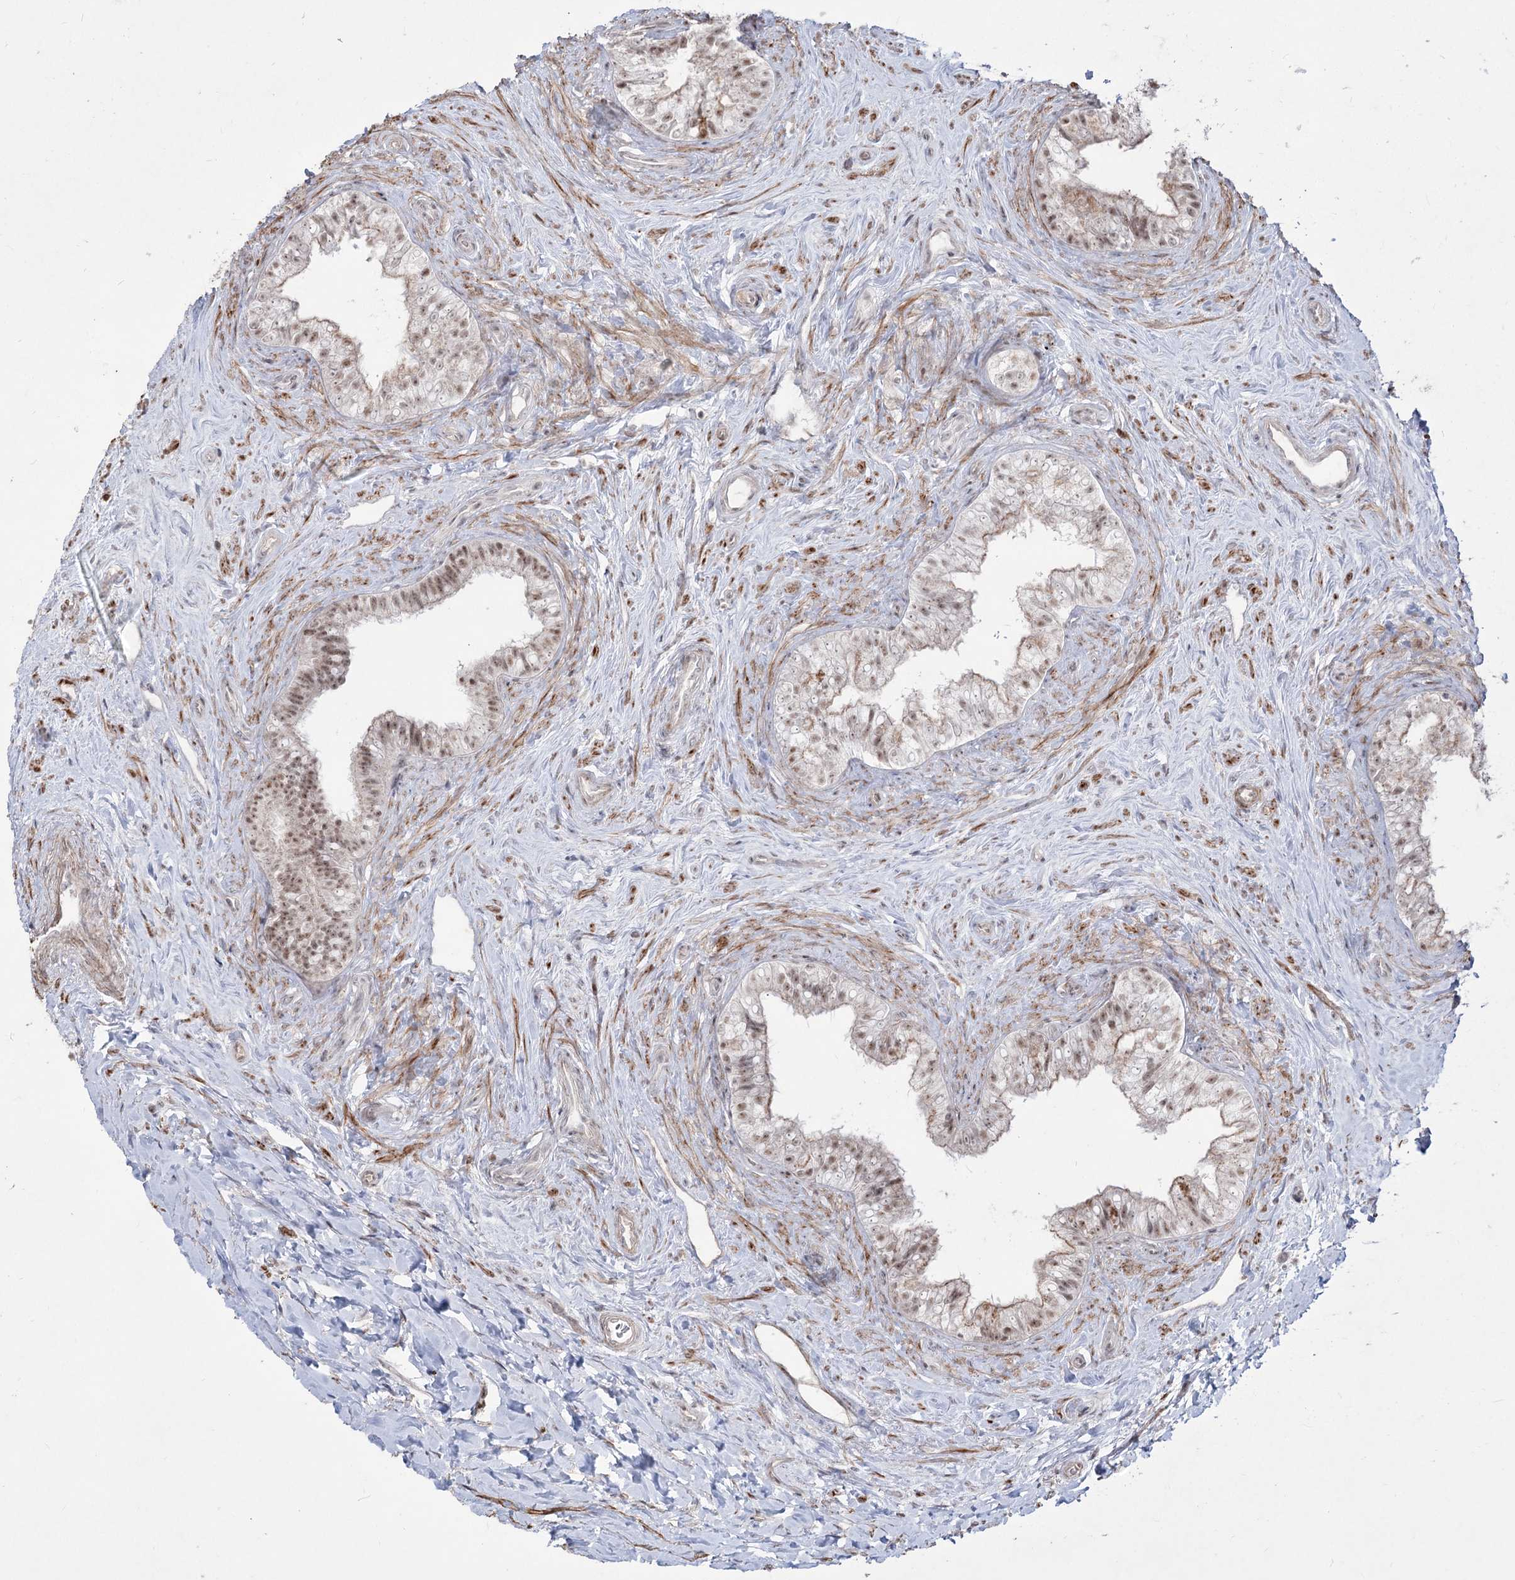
{"staining": {"intensity": "moderate", "quantity": ">75%", "location": "nuclear"}, "tissue": "epididymis", "cell_type": "Glandular cells", "image_type": "normal", "snomed": [{"axis": "morphology", "description": "Normal tissue, NOS"}, {"axis": "topography", "description": "Epididymis"}], "caption": "A high-resolution photomicrograph shows immunohistochemistry staining of benign epididymis, which displays moderate nuclear staining in about >75% of glandular cells.", "gene": "ZSCAN23", "patient": {"sex": "male", "age": 84}}